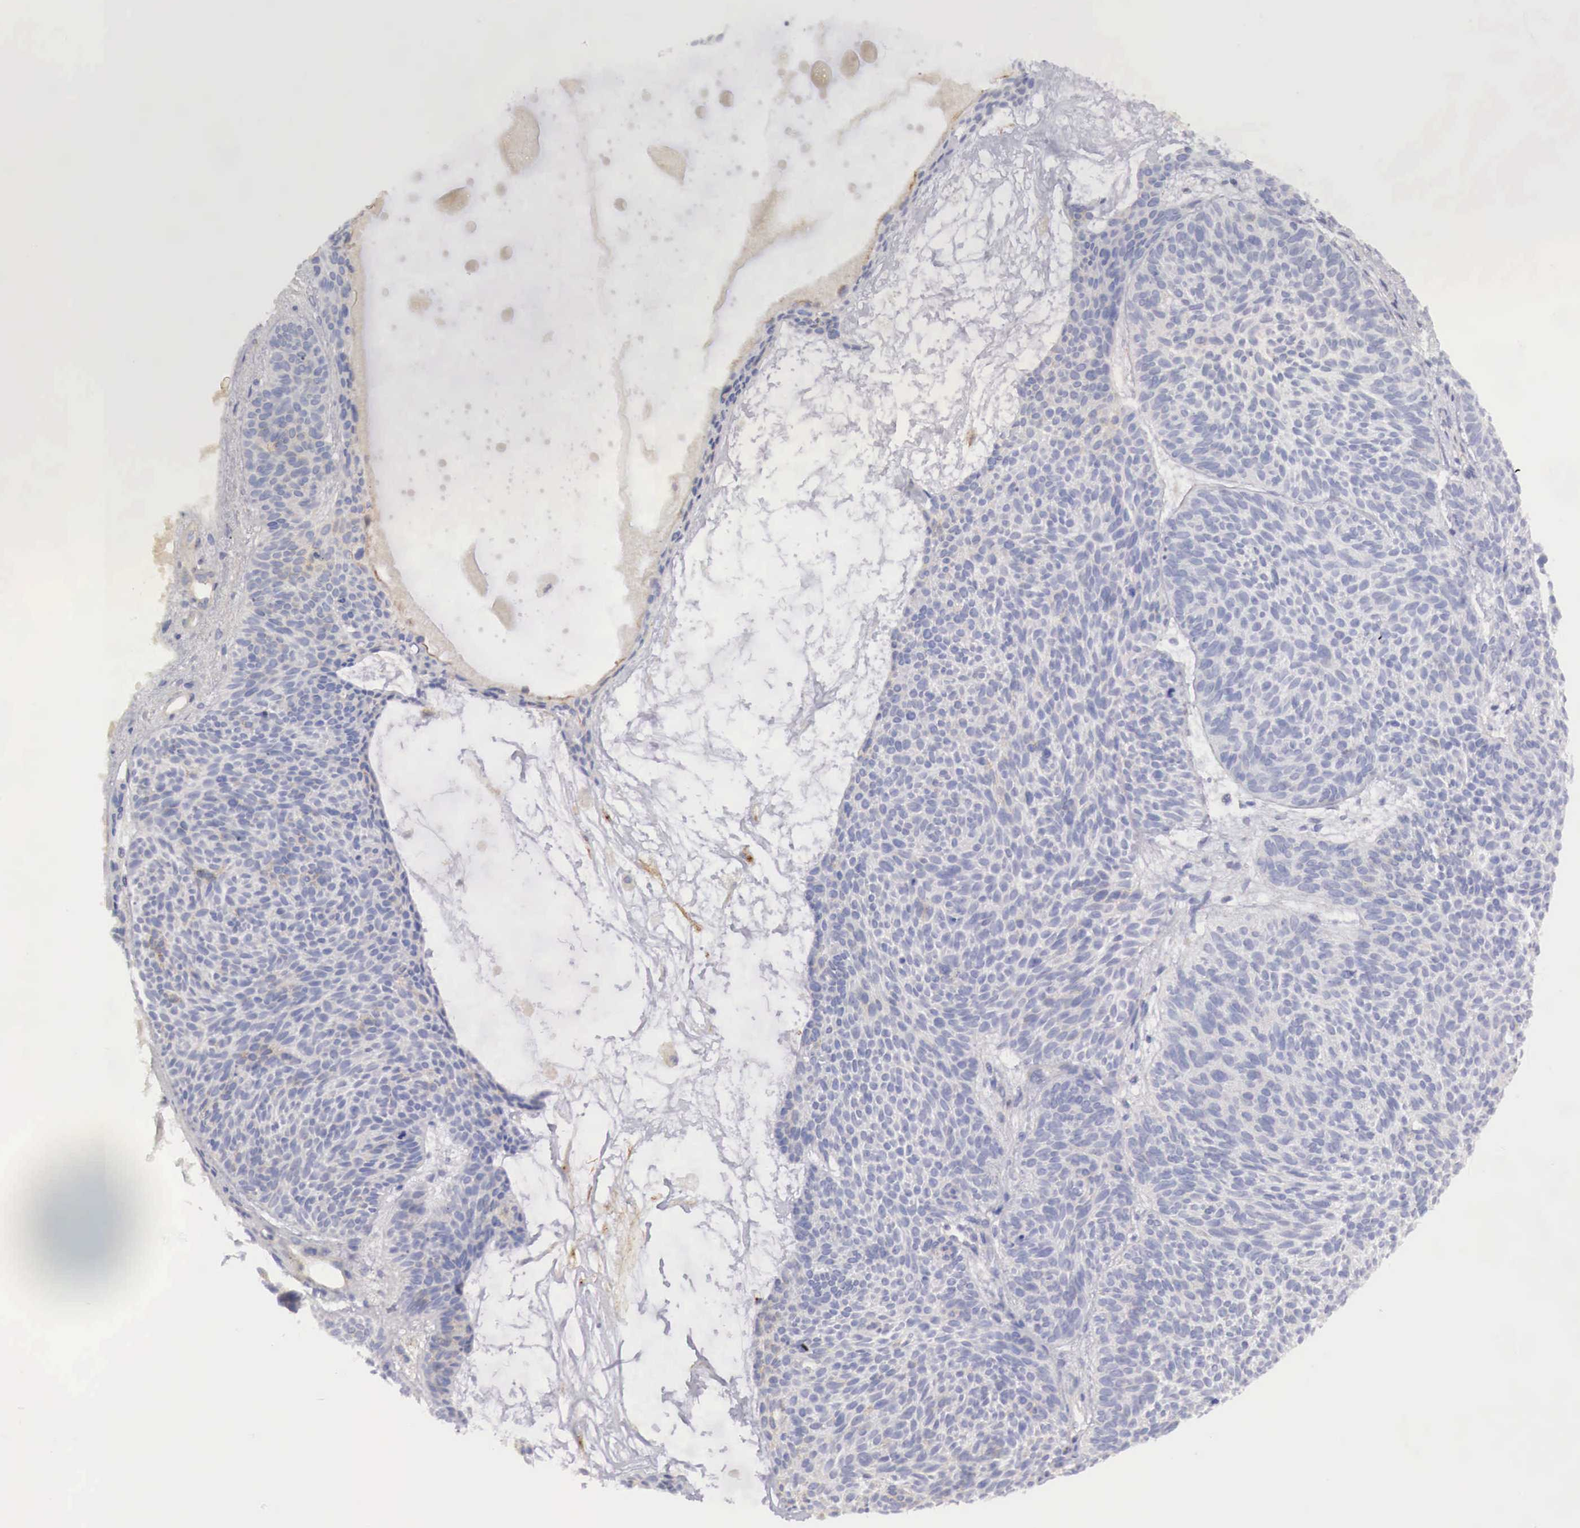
{"staining": {"intensity": "negative", "quantity": "none", "location": "none"}, "tissue": "skin cancer", "cell_type": "Tumor cells", "image_type": "cancer", "snomed": [{"axis": "morphology", "description": "Basal cell carcinoma"}, {"axis": "topography", "description": "Skin"}], "caption": "Immunohistochemistry (IHC) of human basal cell carcinoma (skin) exhibits no staining in tumor cells.", "gene": "KLHDC7B", "patient": {"sex": "male", "age": 84}}